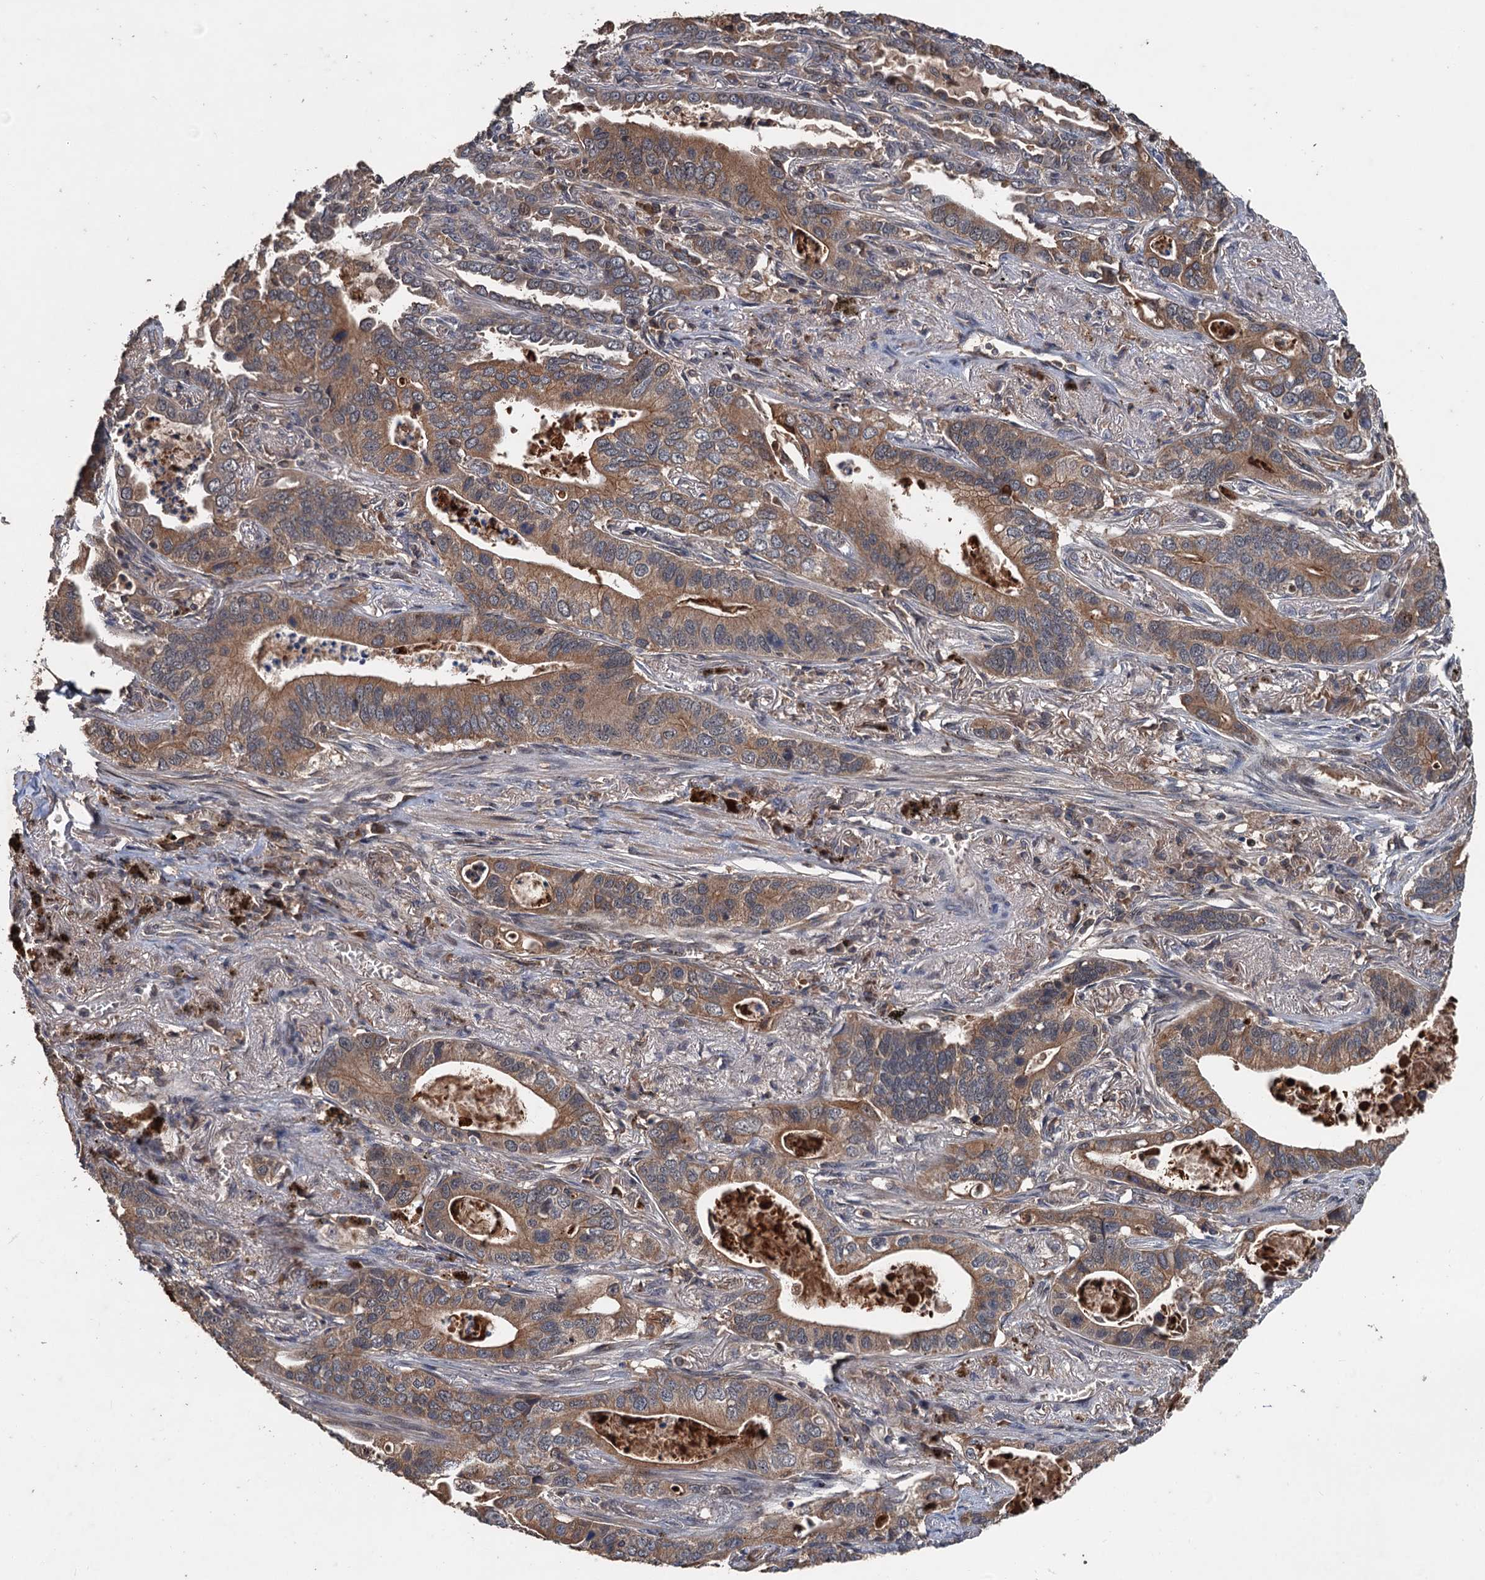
{"staining": {"intensity": "moderate", "quantity": ">75%", "location": "cytoplasmic/membranous"}, "tissue": "lung cancer", "cell_type": "Tumor cells", "image_type": "cancer", "snomed": [{"axis": "morphology", "description": "Adenocarcinoma, NOS"}, {"axis": "topography", "description": "Lung"}], "caption": "Immunohistochemical staining of adenocarcinoma (lung) displays medium levels of moderate cytoplasmic/membranous expression in about >75% of tumor cells. The protein of interest is shown in brown color, while the nuclei are stained blue.", "gene": "ZNF438", "patient": {"sex": "male", "age": 67}}